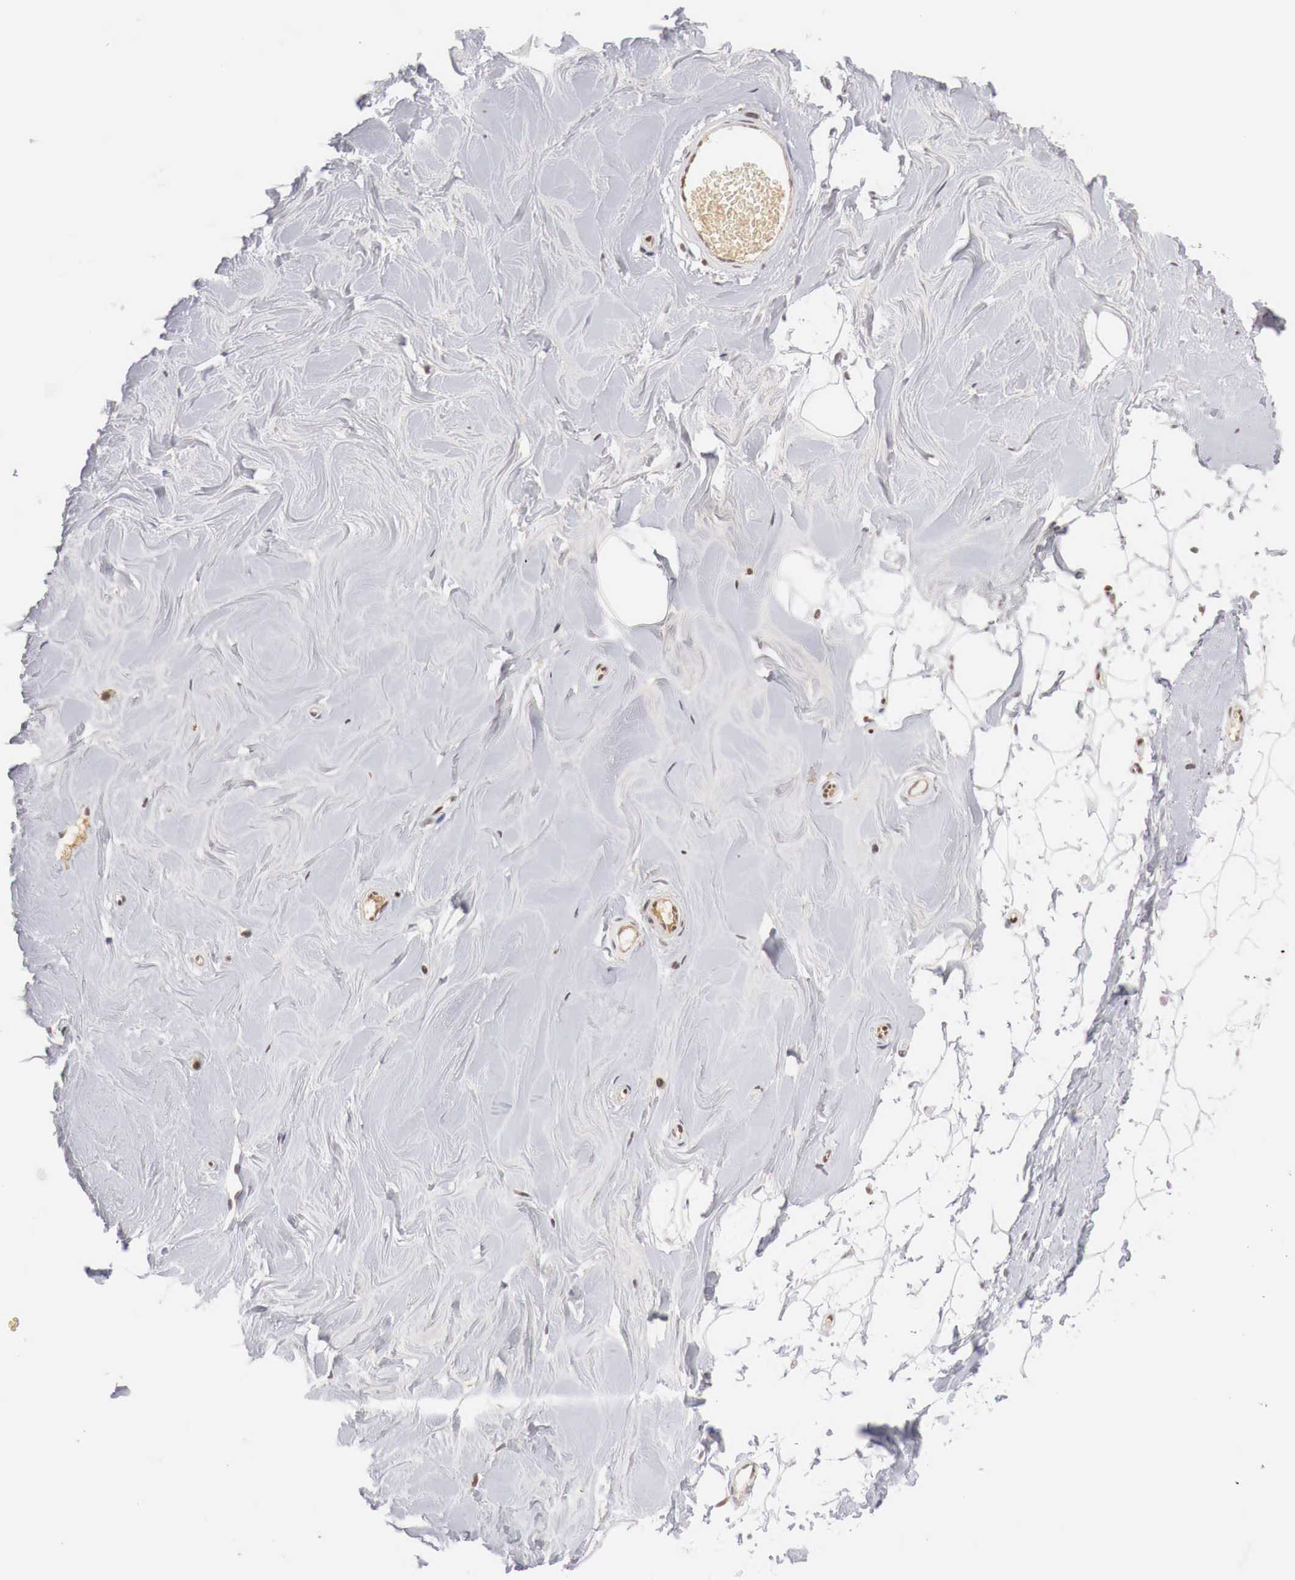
{"staining": {"intensity": "moderate", "quantity": ">75%", "location": "nuclear"}, "tissue": "adipose tissue", "cell_type": "Adipocytes", "image_type": "normal", "snomed": [{"axis": "morphology", "description": "Normal tissue, NOS"}, {"axis": "topography", "description": "Breast"}], "caption": "Immunohistochemistry micrograph of unremarkable adipose tissue stained for a protein (brown), which shows medium levels of moderate nuclear expression in about >75% of adipocytes.", "gene": "DACH2", "patient": {"sex": "female", "age": 44}}